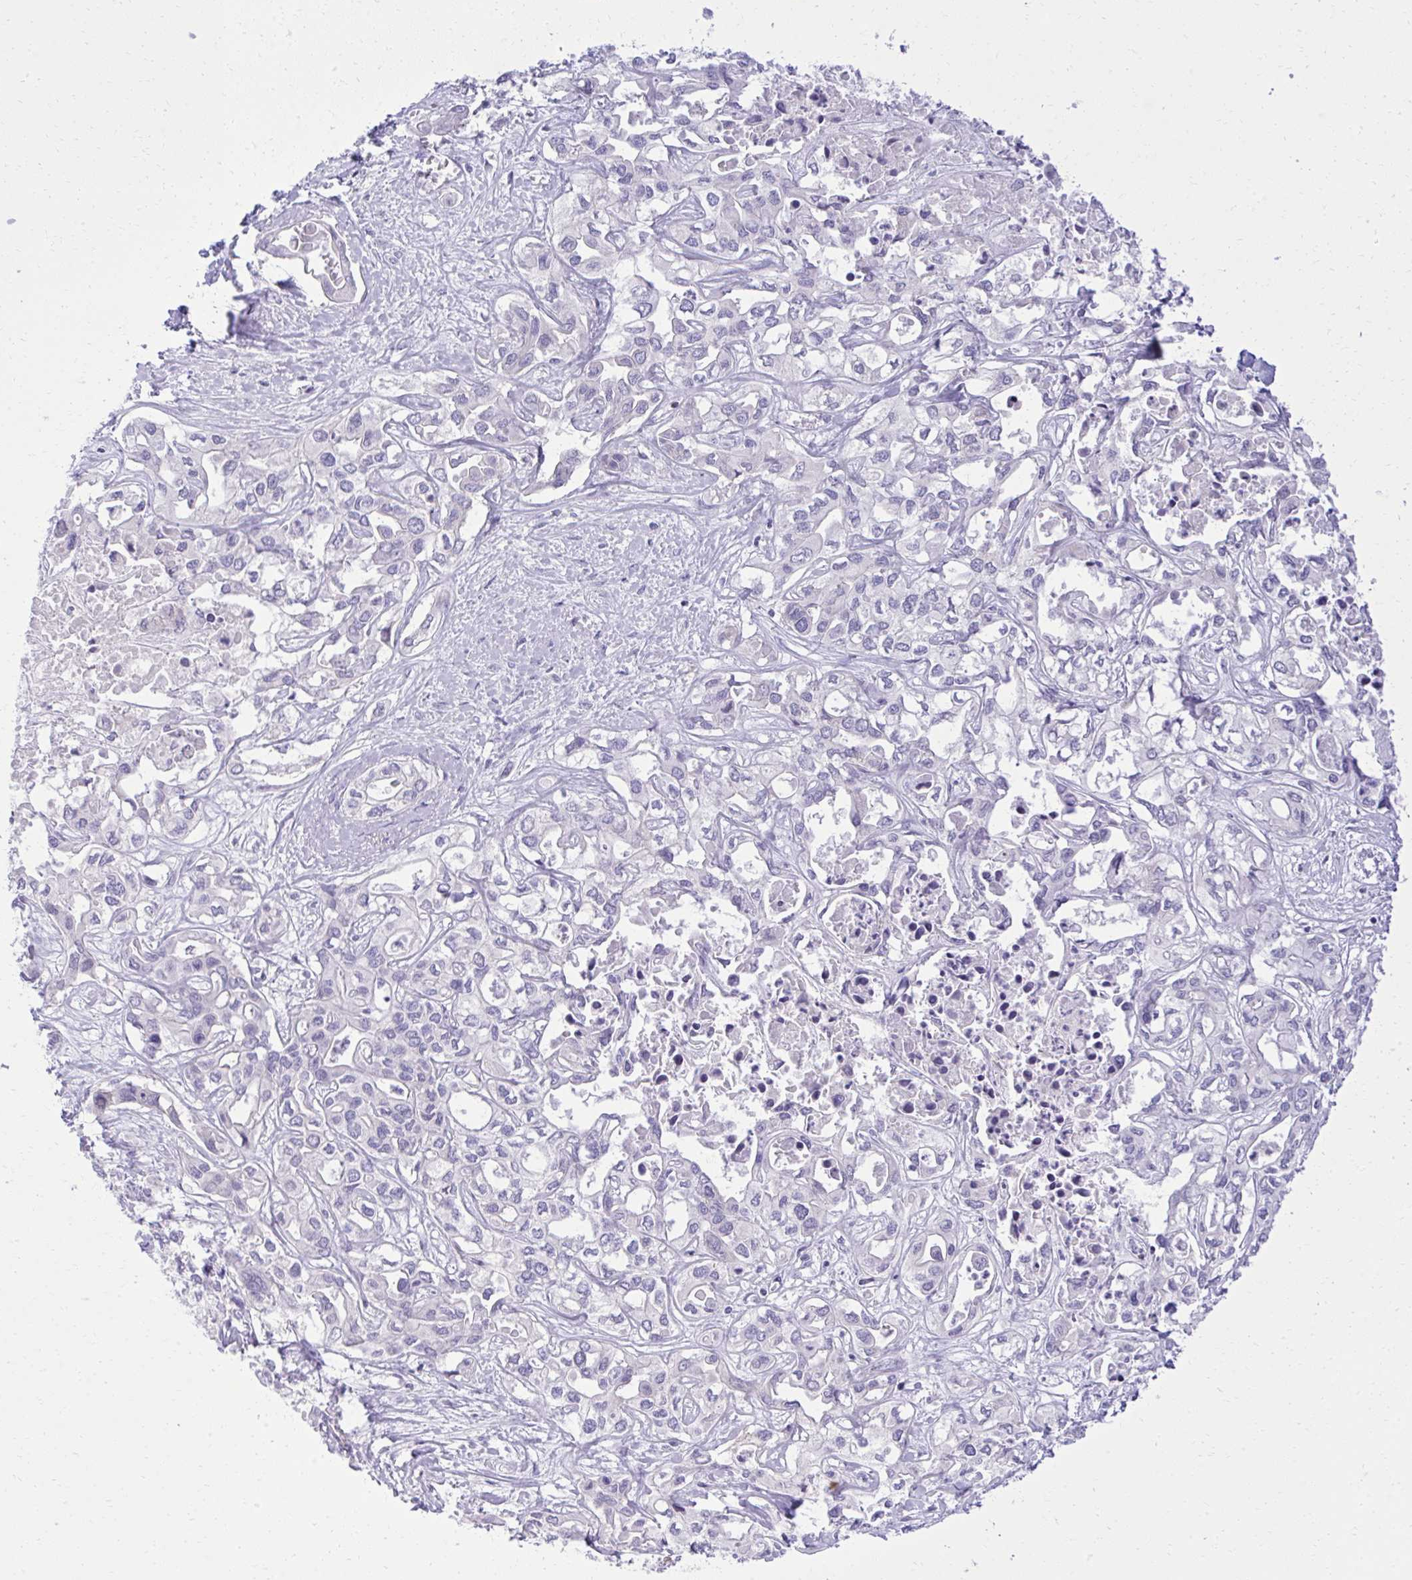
{"staining": {"intensity": "negative", "quantity": "none", "location": "none"}, "tissue": "liver cancer", "cell_type": "Tumor cells", "image_type": "cancer", "snomed": [{"axis": "morphology", "description": "Cholangiocarcinoma"}, {"axis": "topography", "description": "Liver"}], "caption": "Immunohistochemistry (IHC) histopathology image of liver cholangiocarcinoma stained for a protein (brown), which reveals no positivity in tumor cells.", "gene": "PITPNM3", "patient": {"sex": "female", "age": 64}}